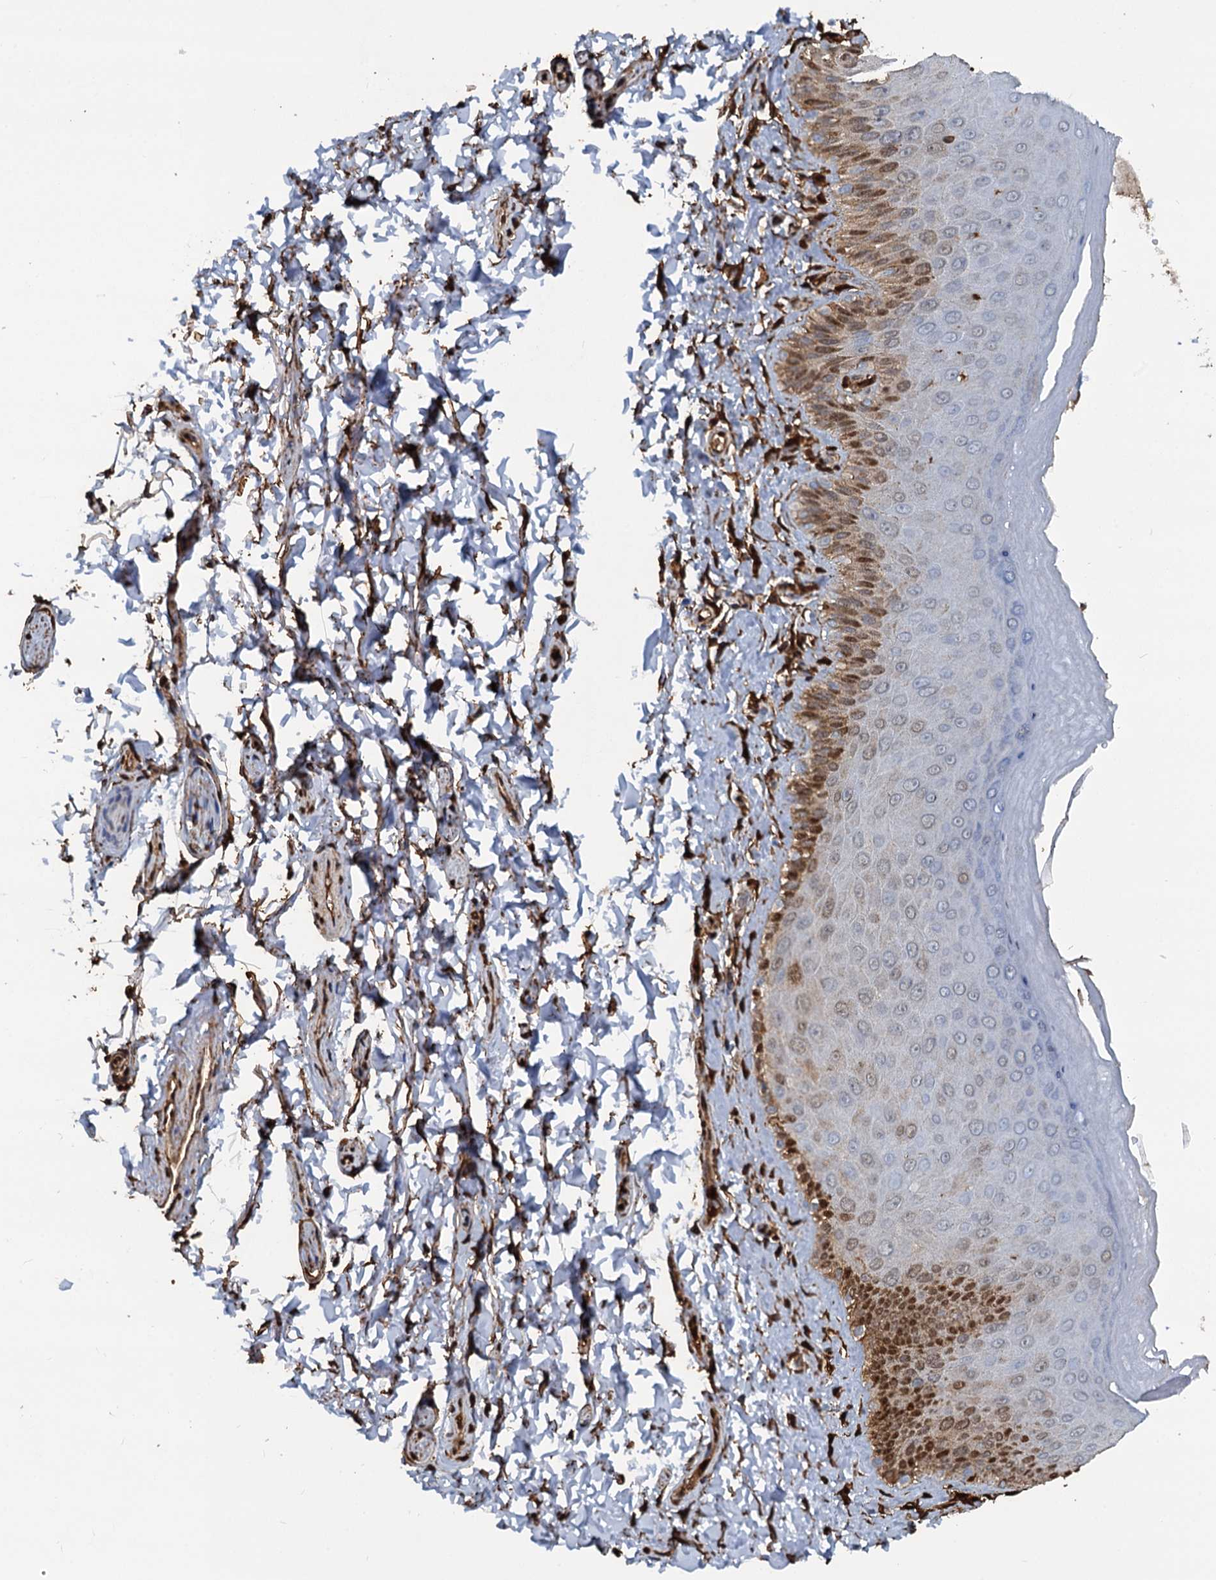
{"staining": {"intensity": "moderate", "quantity": "<25%", "location": "nuclear"}, "tissue": "skin", "cell_type": "Epidermal cells", "image_type": "normal", "snomed": [{"axis": "morphology", "description": "Normal tissue, NOS"}, {"axis": "topography", "description": "Anal"}], "caption": "This is a micrograph of IHC staining of normal skin, which shows moderate positivity in the nuclear of epidermal cells.", "gene": "S100A6", "patient": {"sex": "male", "age": 44}}